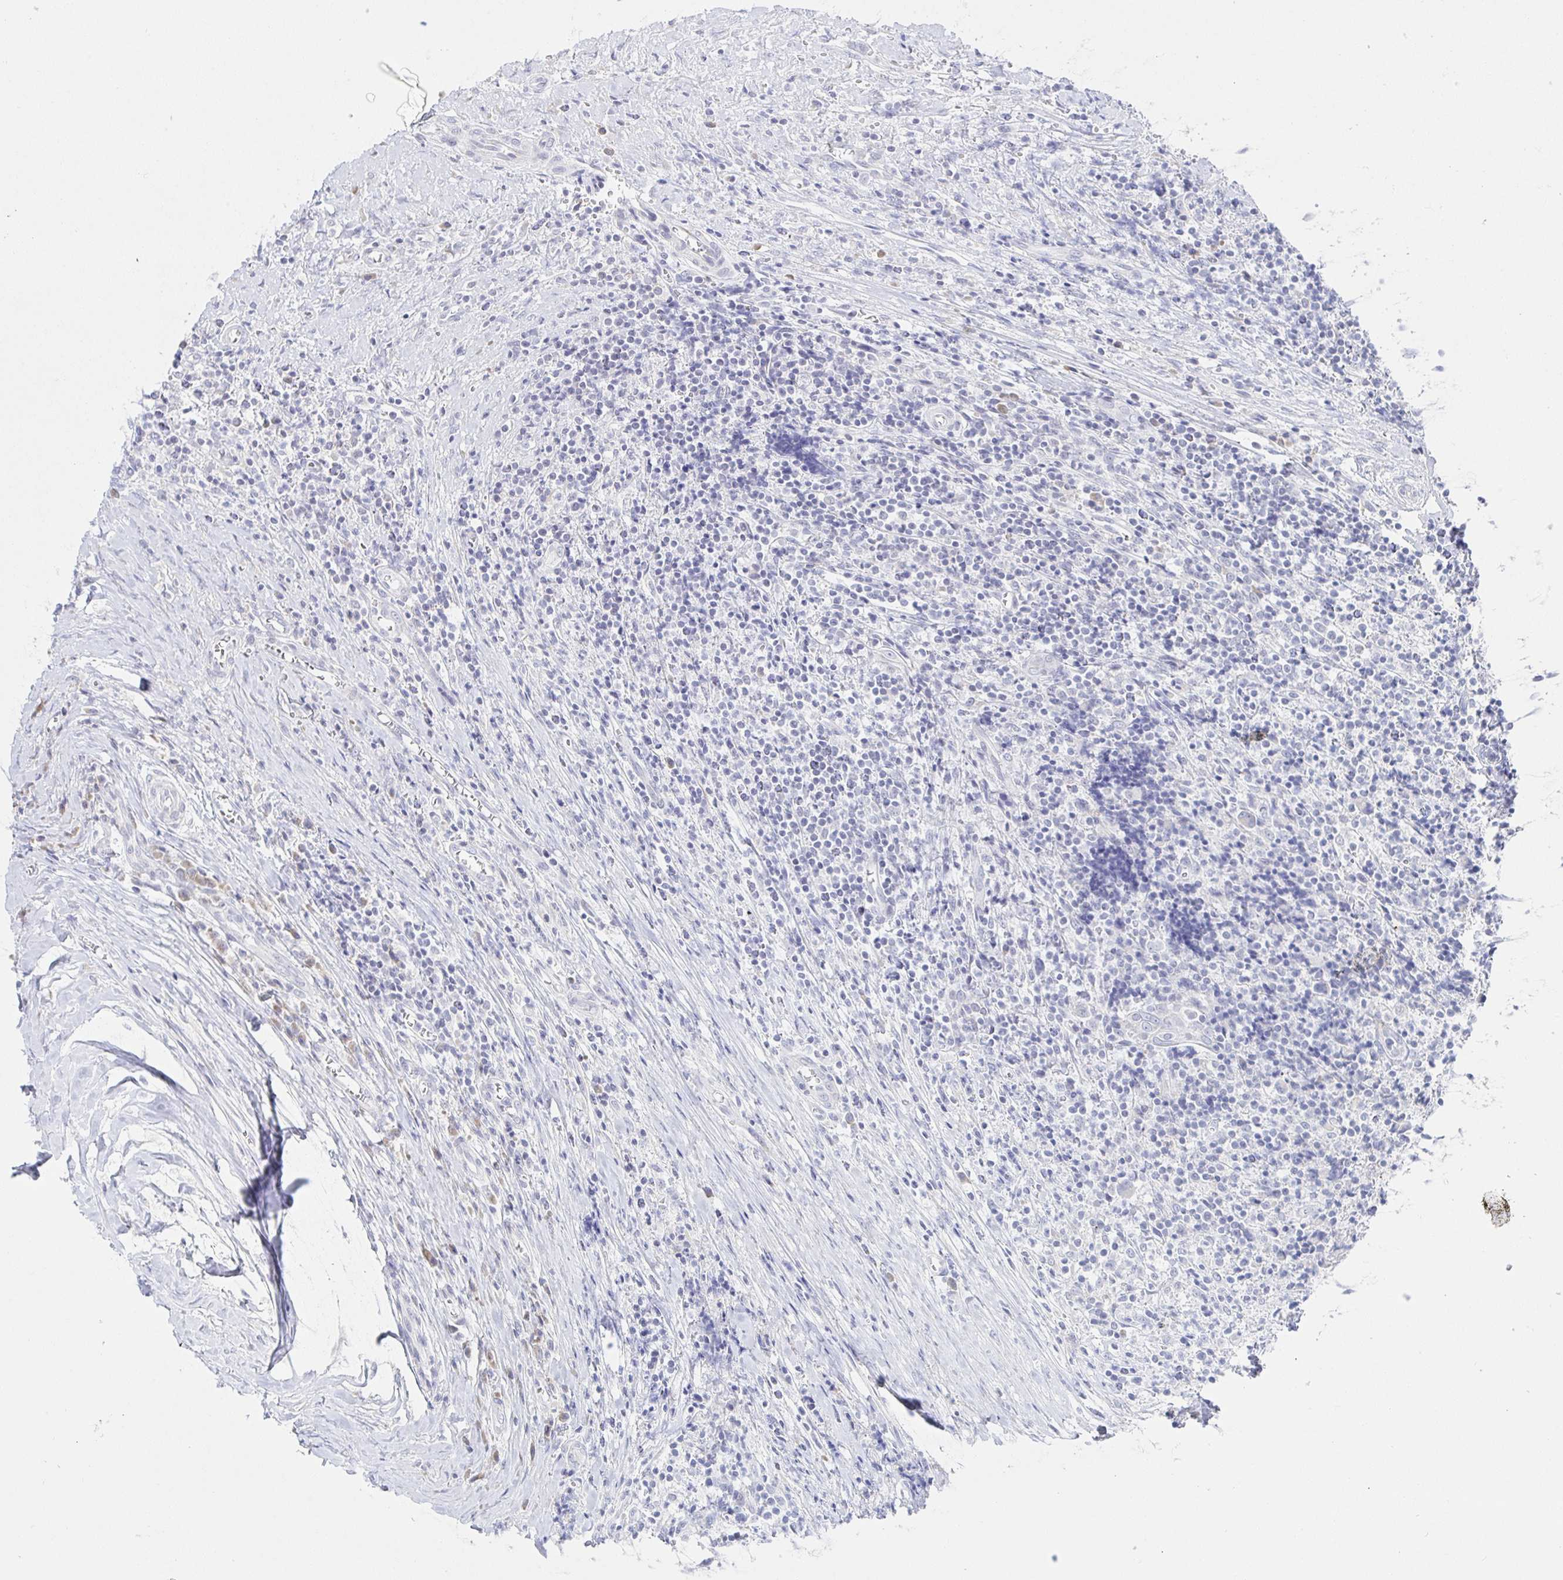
{"staining": {"intensity": "negative", "quantity": "none", "location": "none"}, "tissue": "lymphoma", "cell_type": "Tumor cells", "image_type": "cancer", "snomed": [{"axis": "morphology", "description": "Hodgkin's disease, NOS"}, {"axis": "topography", "description": "Thymus, NOS"}], "caption": "Tumor cells are negative for protein expression in human lymphoma.", "gene": "SIAH3", "patient": {"sex": "female", "age": 17}}